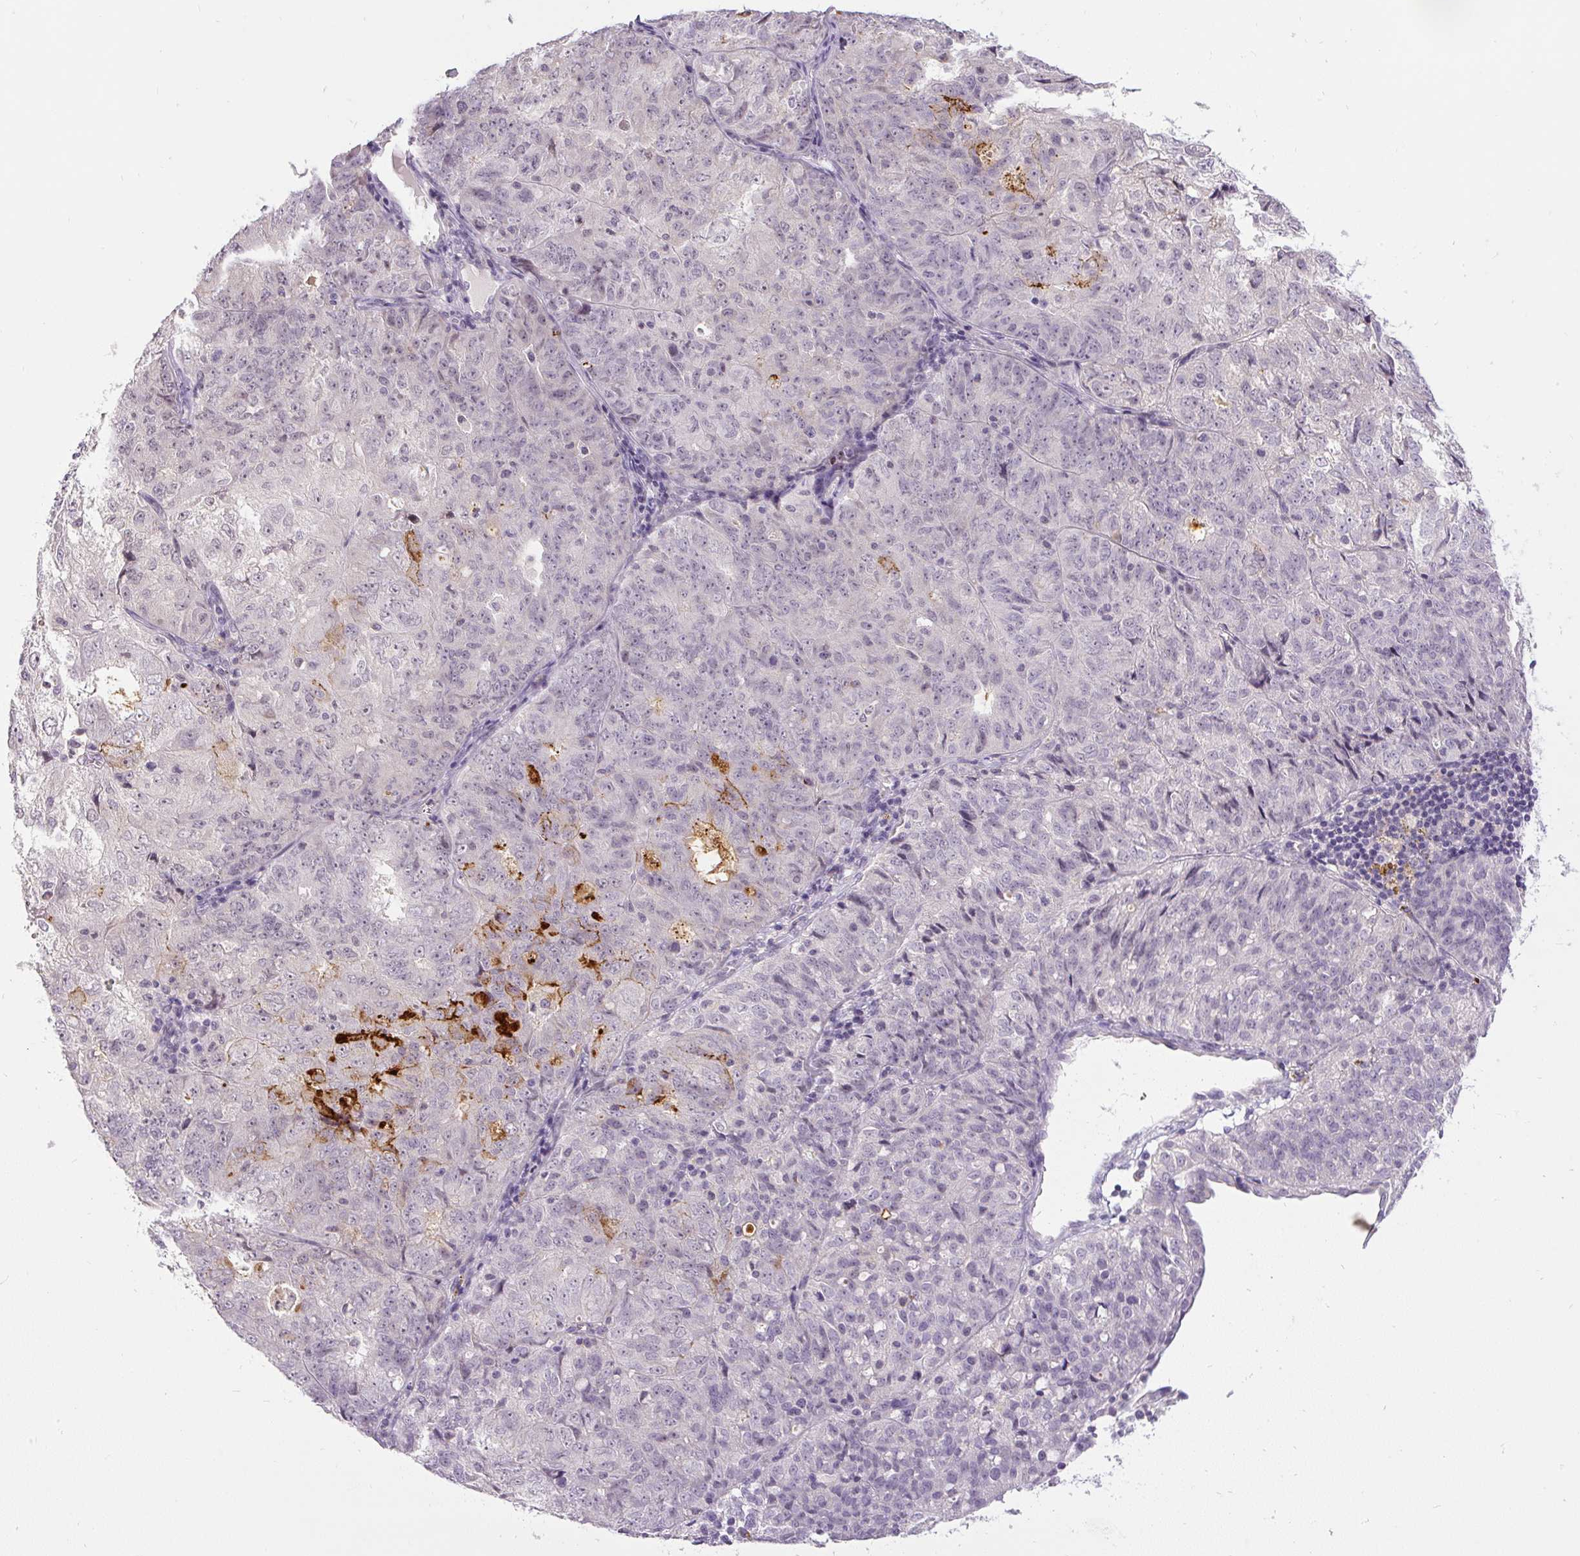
{"staining": {"intensity": "weak", "quantity": "<25%", "location": "nuclear"}, "tissue": "endometrial cancer", "cell_type": "Tumor cells", "image_type": "cancer", "snomed": [{"axis": "morphology", "description": "Adenocarcinoma, NOS"}, {"axis": "topography", "description": "Endometrium"}], "caption": "IHC micrograph of human endometrial cancer (adenocarcinoma) stained for a protein (brown), which demonstrates no staining in tumor cells.", "gene": "FAM117B", "patient": {"sex": "female", "age": 61}}